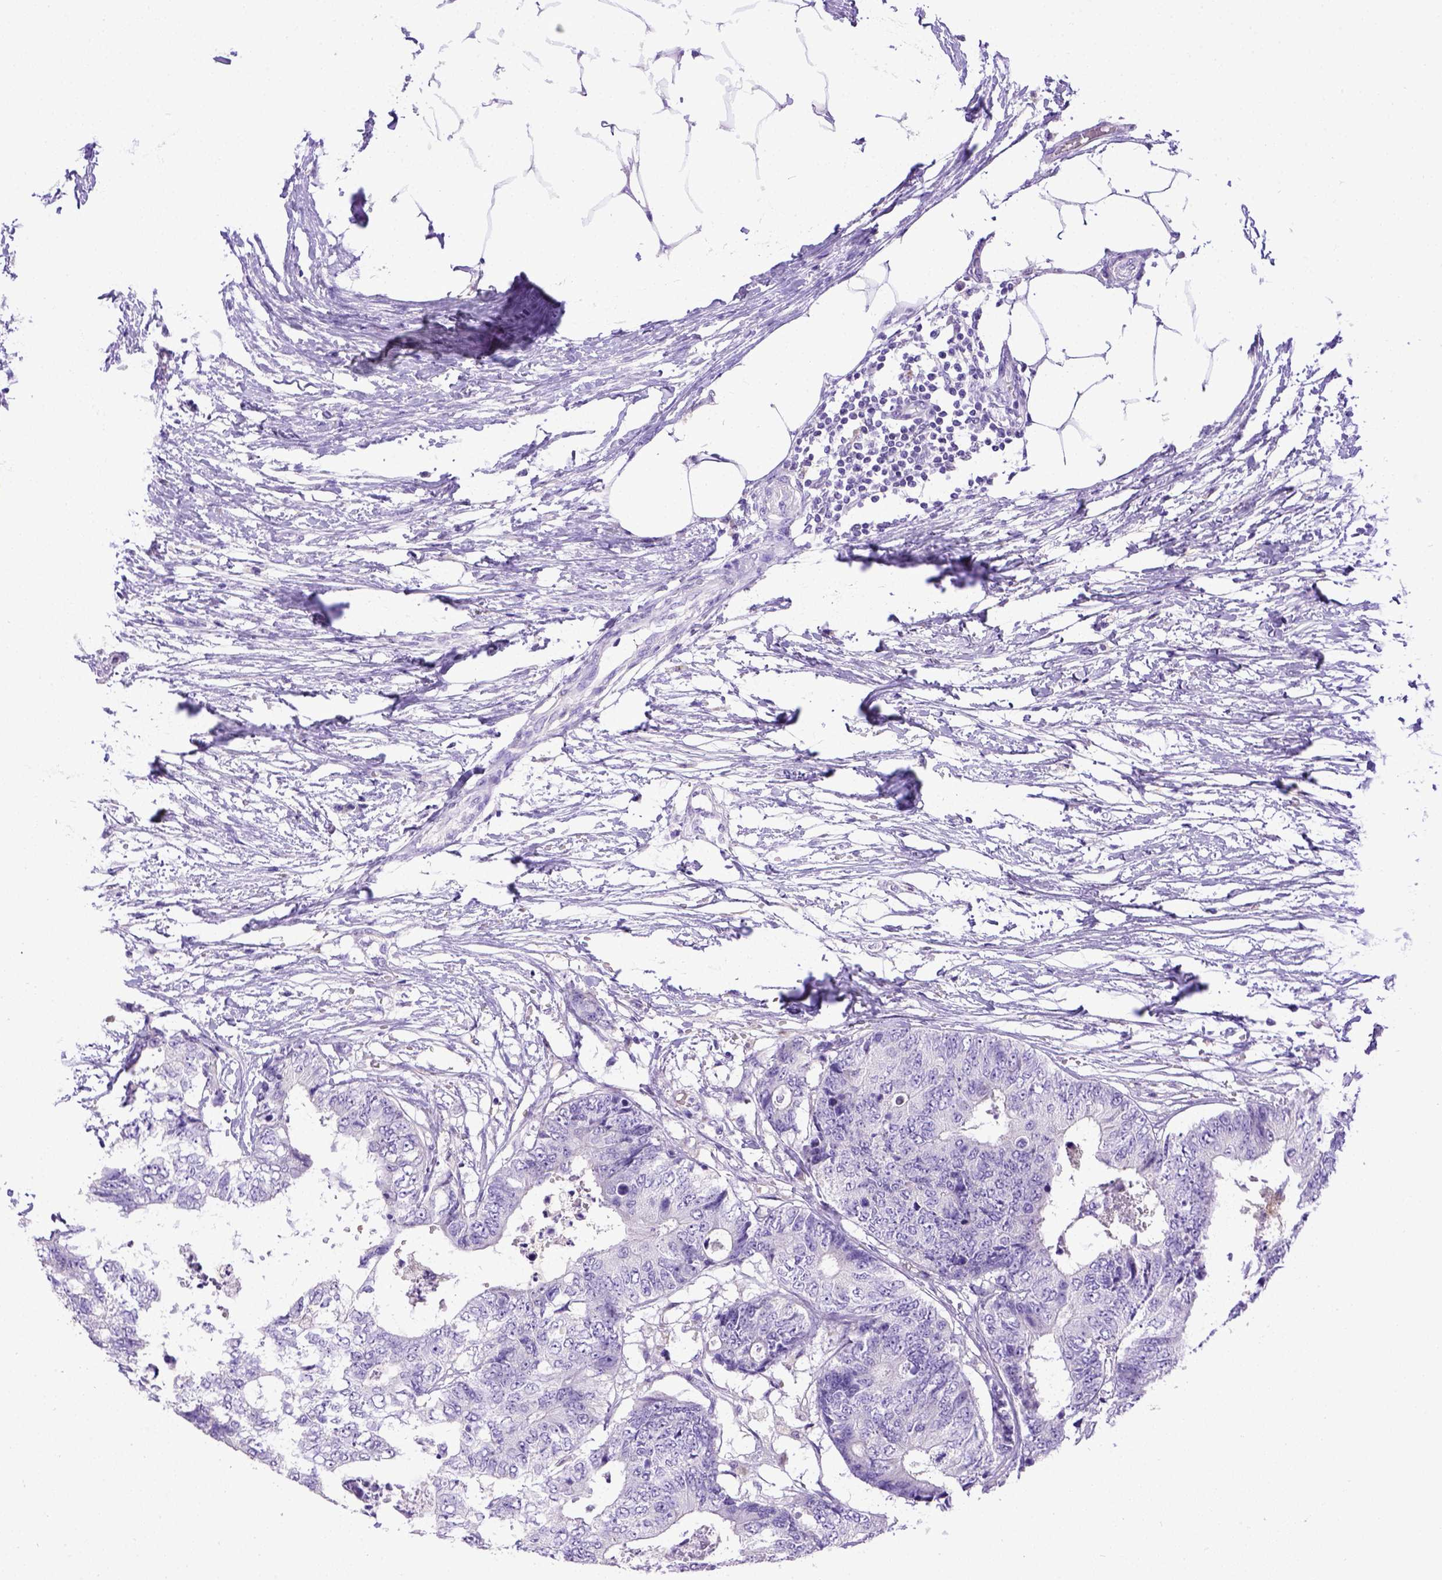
{"staining": {"intensity": "negative", "quantity": "none", "location": "none"}, "tissue": "colorectal cancer", "cell_type": "Tumor cells", "image_type": "cancer", "snomed": [{"axis": "morphology", "description": "Adenocarcinoma, NOS"}, {"axis": "topography", "description": "Colon"}], "caption": "Tumor cells are negative for brown protein staining in colorectal adenocarcinoma. Nuclei are stained in blue.", "gene": "SPEF1", "patient": {"sex": "female", "age": 48}}